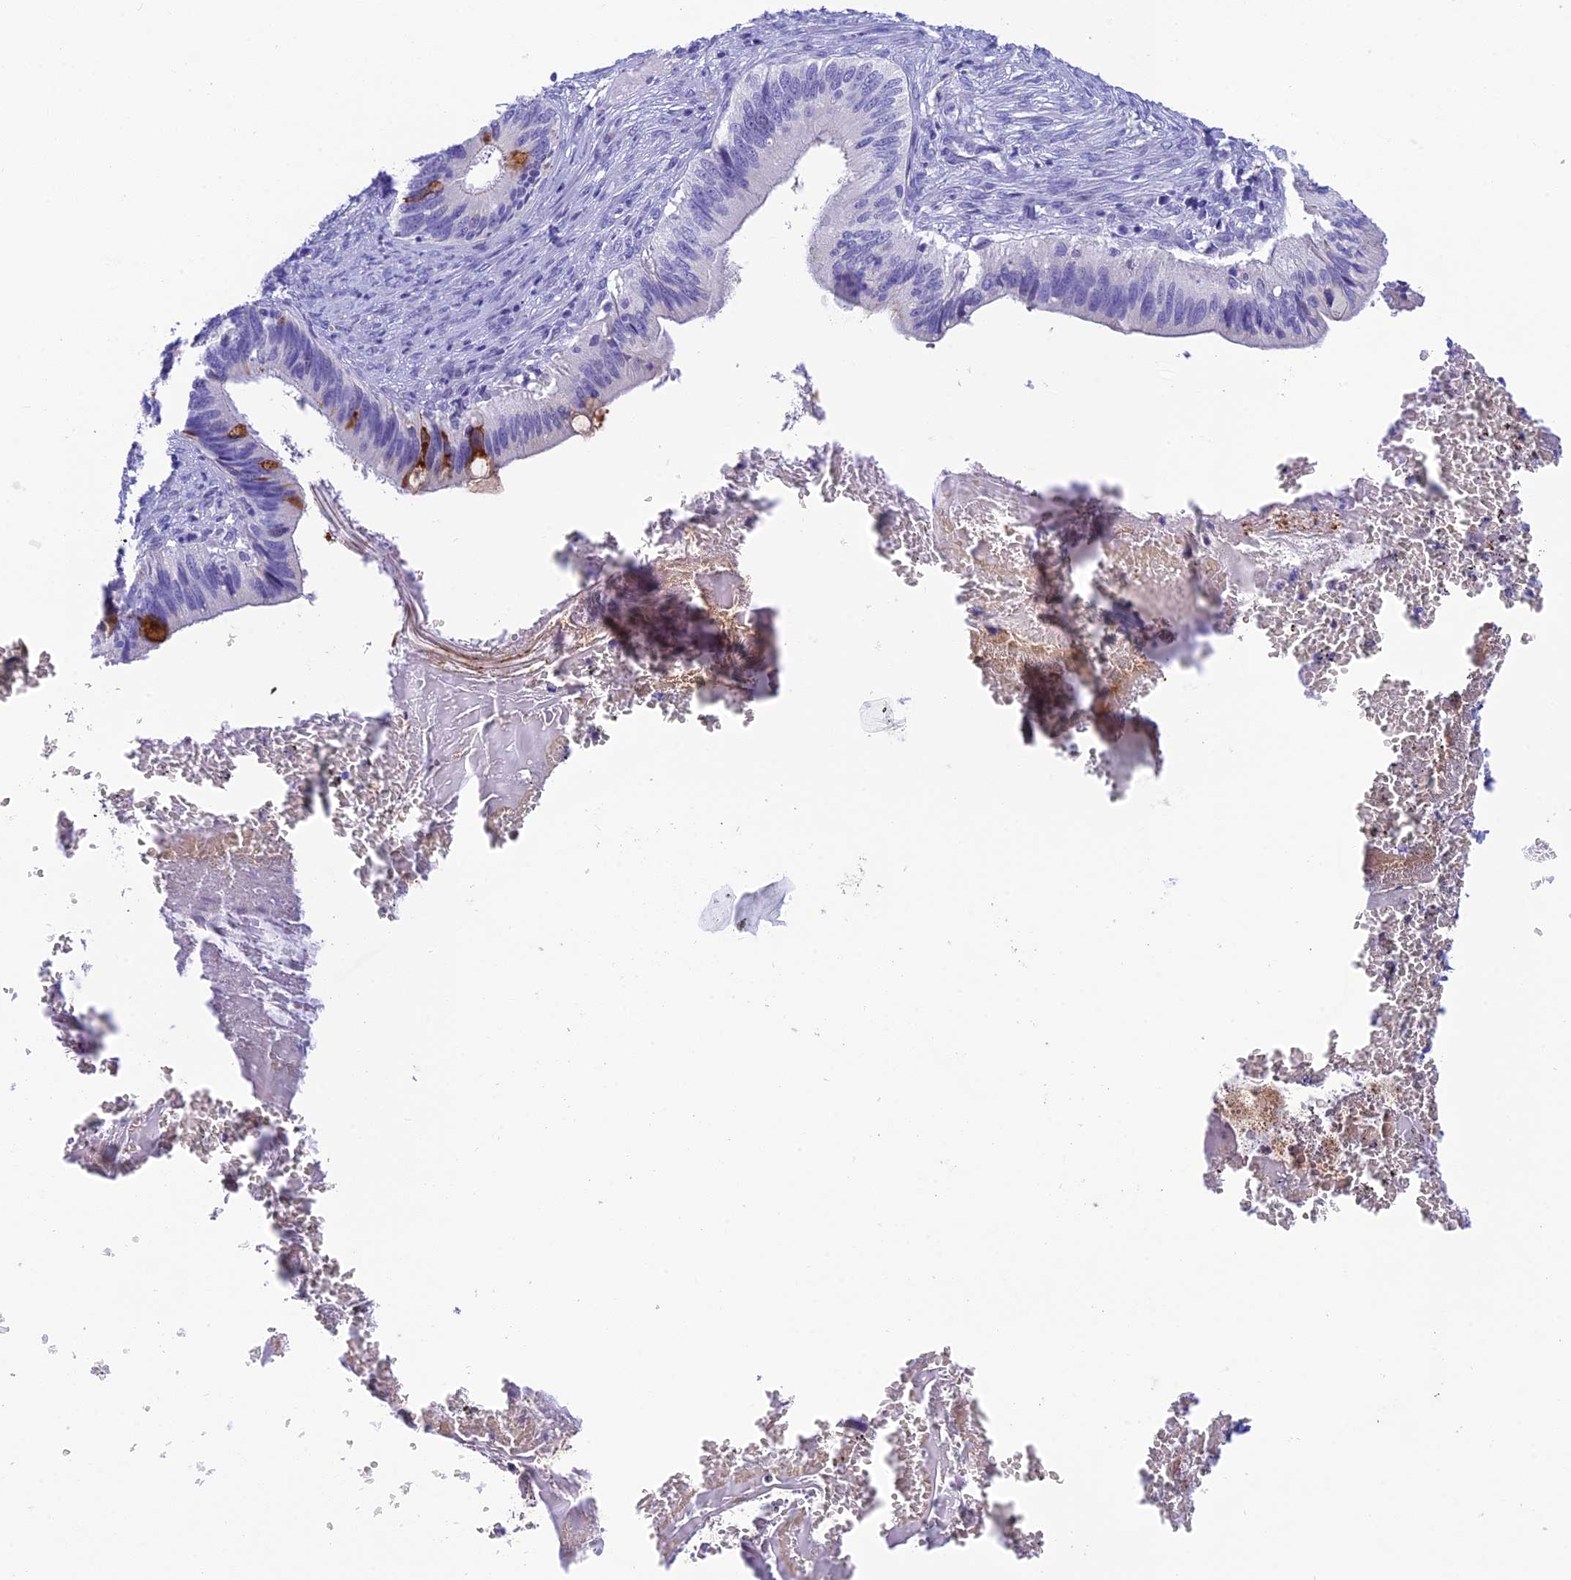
{"staining": {"intensity": "weak", "quantity": "<25%", "location": "cytoplasmic/membranous"}, "tissue": "cervical cancer", "cell_type": "Tumor cells", "image_type": "cancer", "snomed": [{"axis": "morphology", "description": "Adenocarcinoma, NOS"}, {"axis": "topography", "description": "Cervix"}], "caption": "IHC histopathology image of neoplastic tissue: human adenocarcinoma (cervical) stained with DAB shows no significant protein expression in tumor cells.", "gene": "KDELR3", "patient": {"sex": "female", "age": 42}}